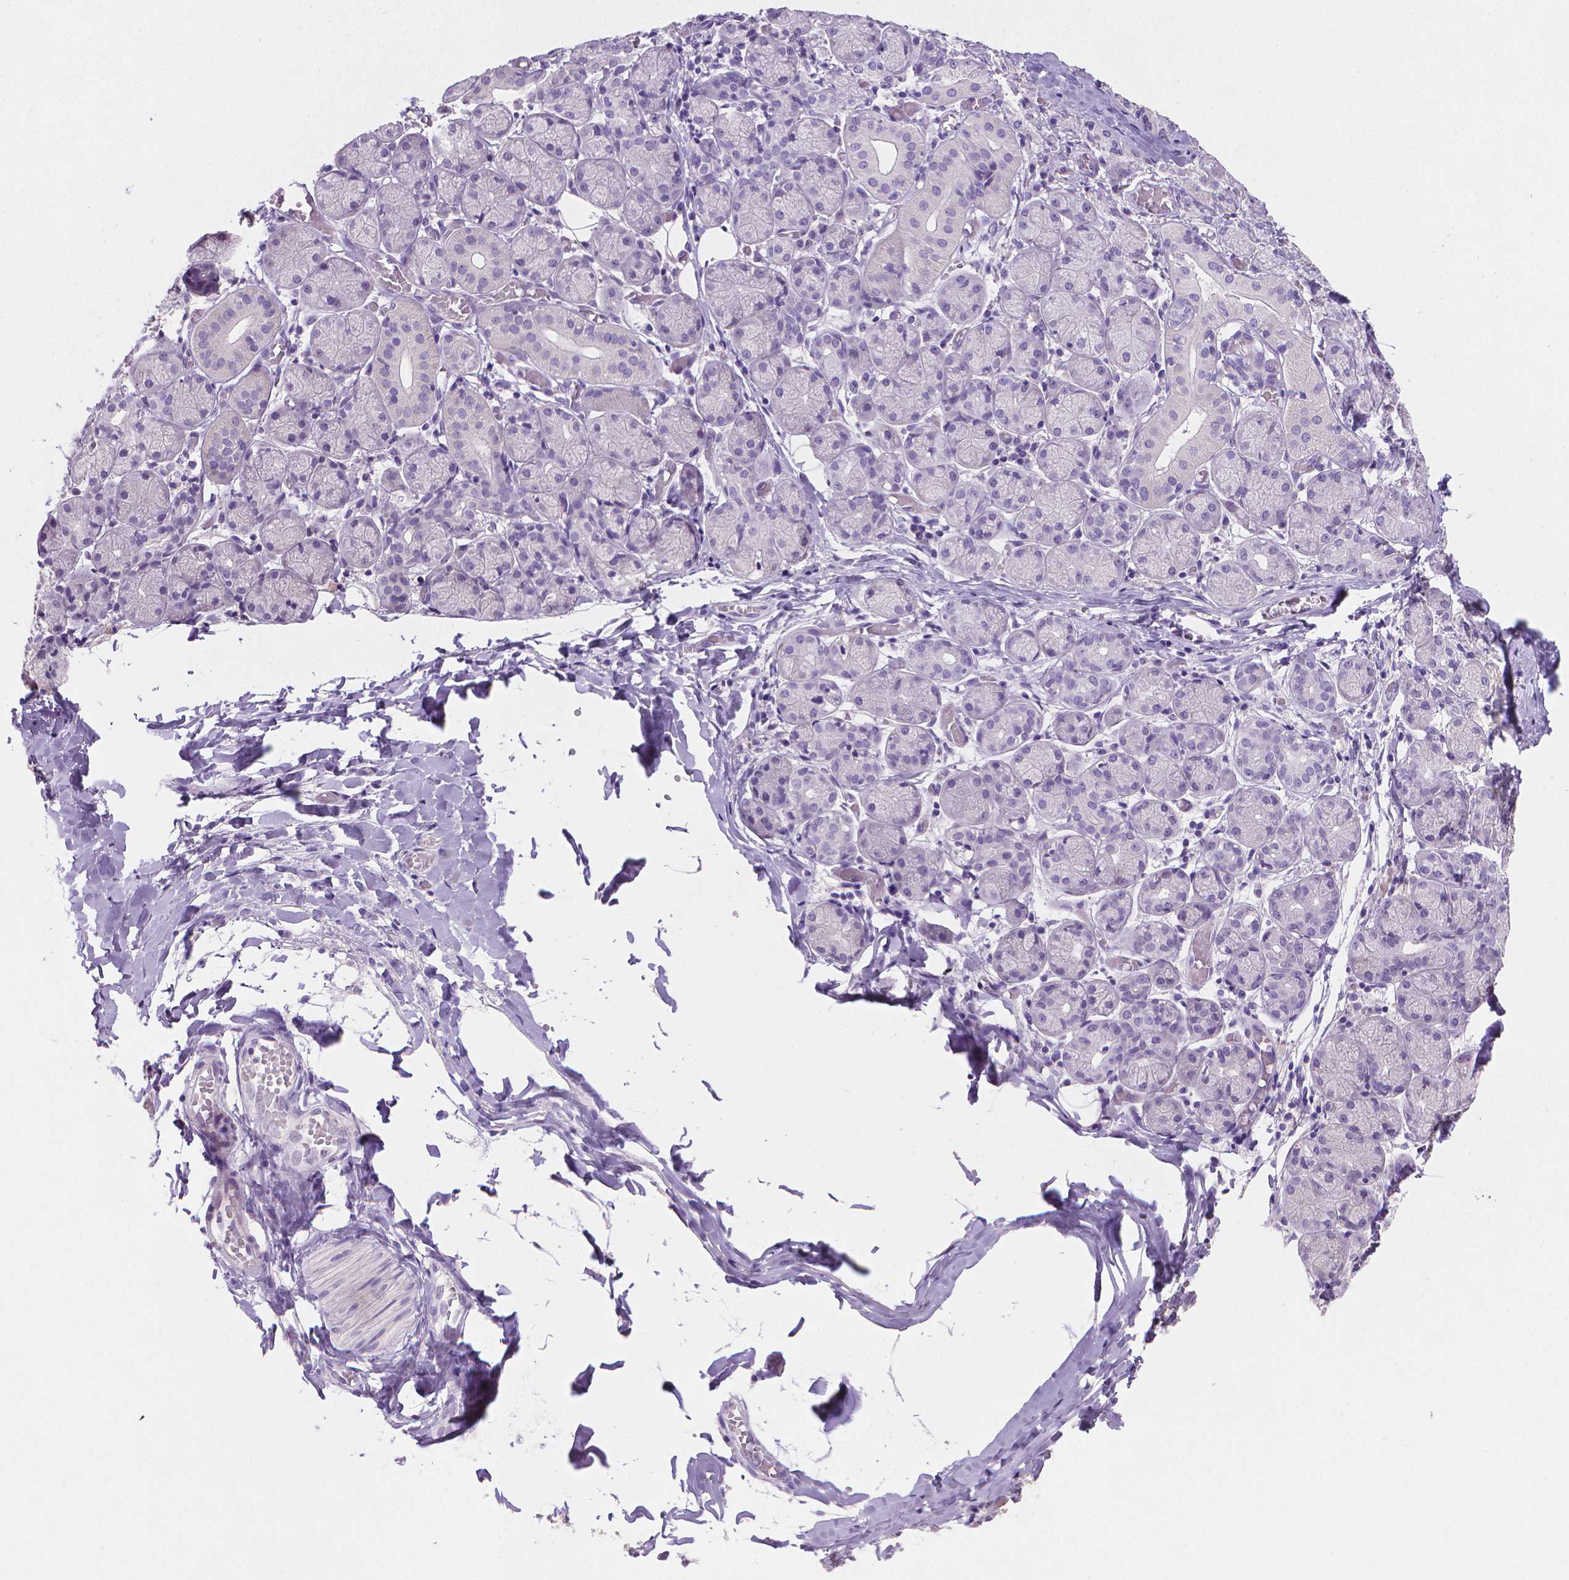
{"staining": {"intensity": "negative", "quantity": "none", "location": "none"}, "tissue": "salivary gland", "cell_type": "Glandular cells", "image_type": "normal", "snomed": [{"axis": "morphology", "description": "Normal tissue, NOS"}, {"axis": "topography", "description": "Salivary gland"}, {"axis": "topography", "description": "Peripheral nerve tissue"}], "caption": "Salivary gland stained for a protein using IHC exhibits no expression glandular cells.", "gene": "TNNI2", "patient": {"sex": "female", "age": 24}}